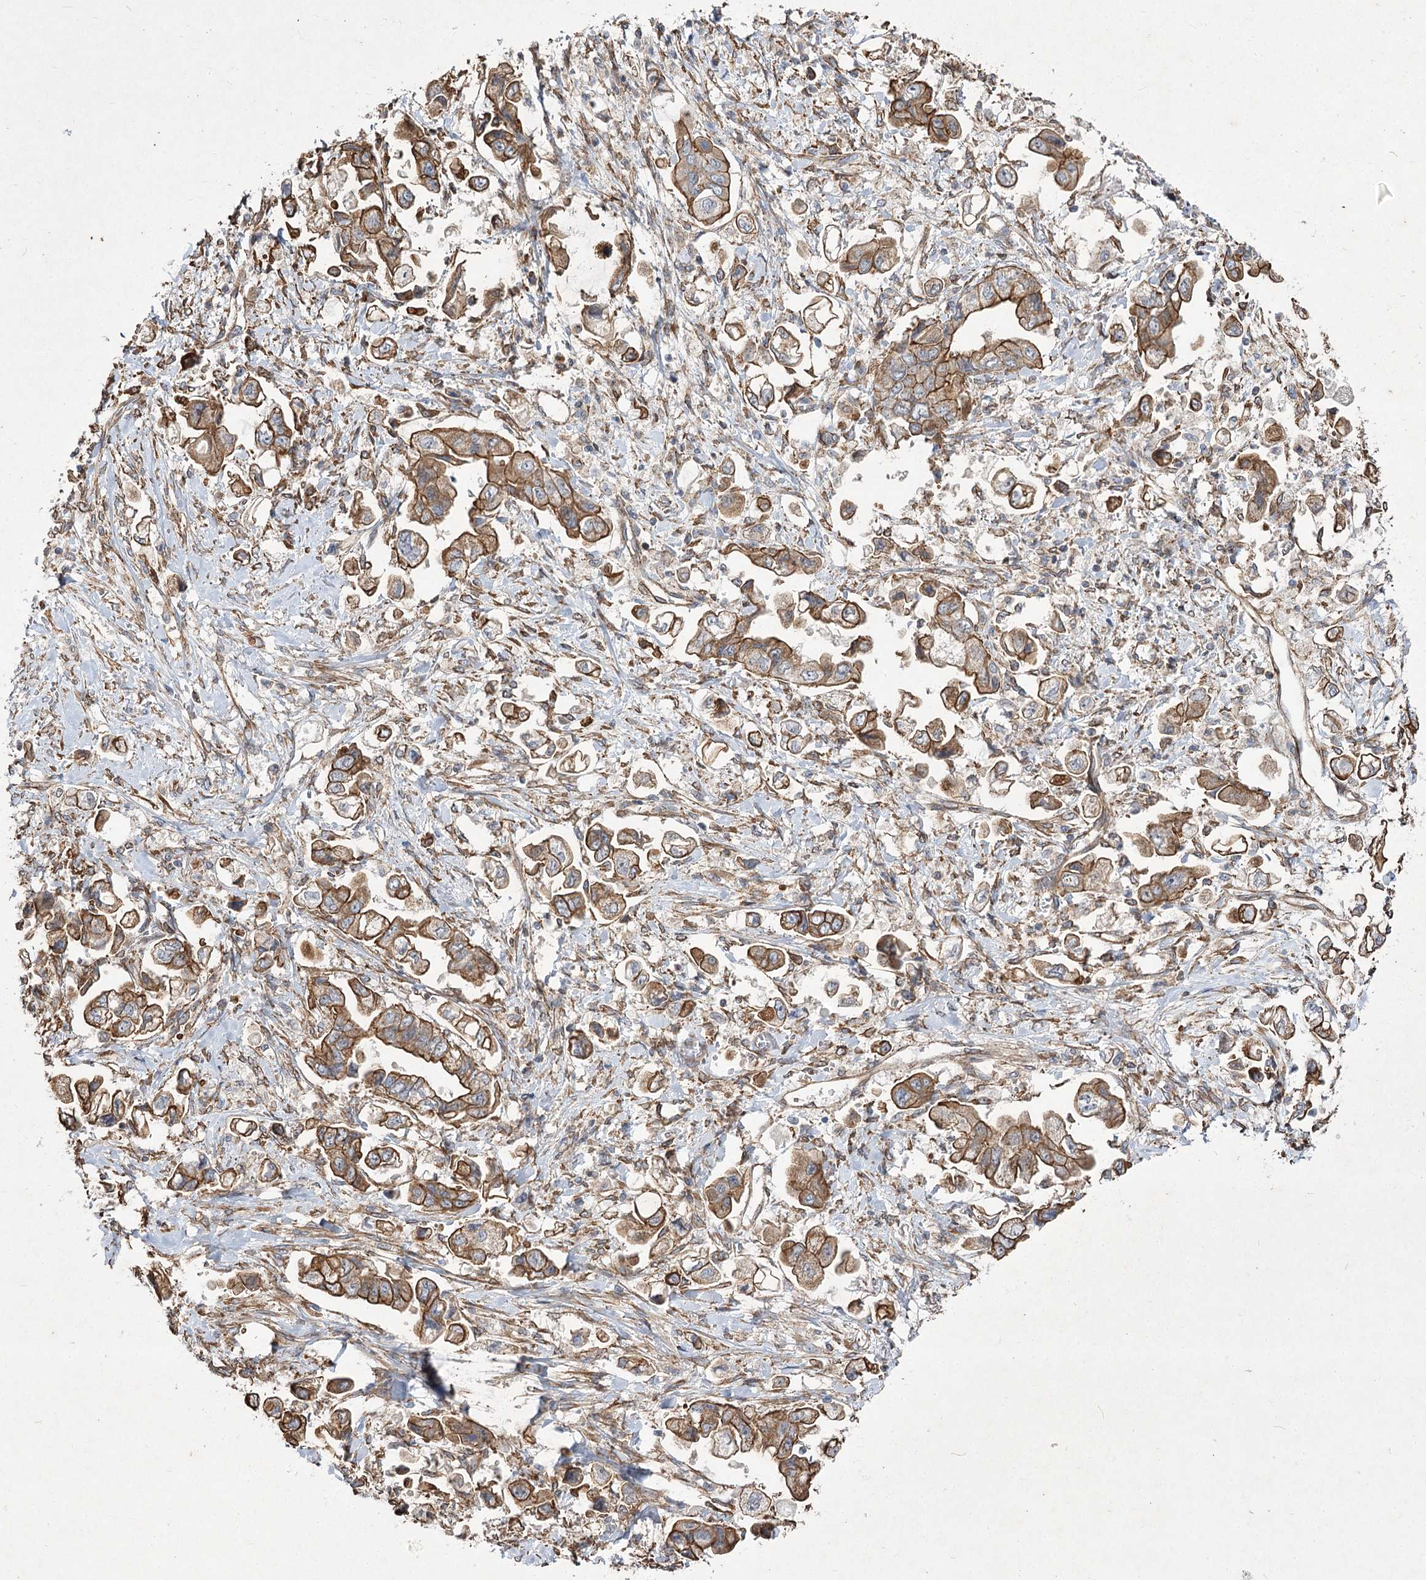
{"staining": {"intensity": "strong", "quantity": ">75%", "location": "cytoplasmic/membranous"}, "tissue": "stomach cancer", "cell_type": "Tumor cells", "image_type": "cancer", "snomed": [{"axis": "morphology", "description": "Adenocarcinoma, NOS"}, {"axis": "topography", "description": "Stomach"}], "caption": "The immunohistochemical stain highlights strong cytoplasmic/membranous positivity in tumor cells of stomach adenocarcinoma tissue.", "gene": "SH3BP5L", "patient": {"sex": "male", "age": 62}}